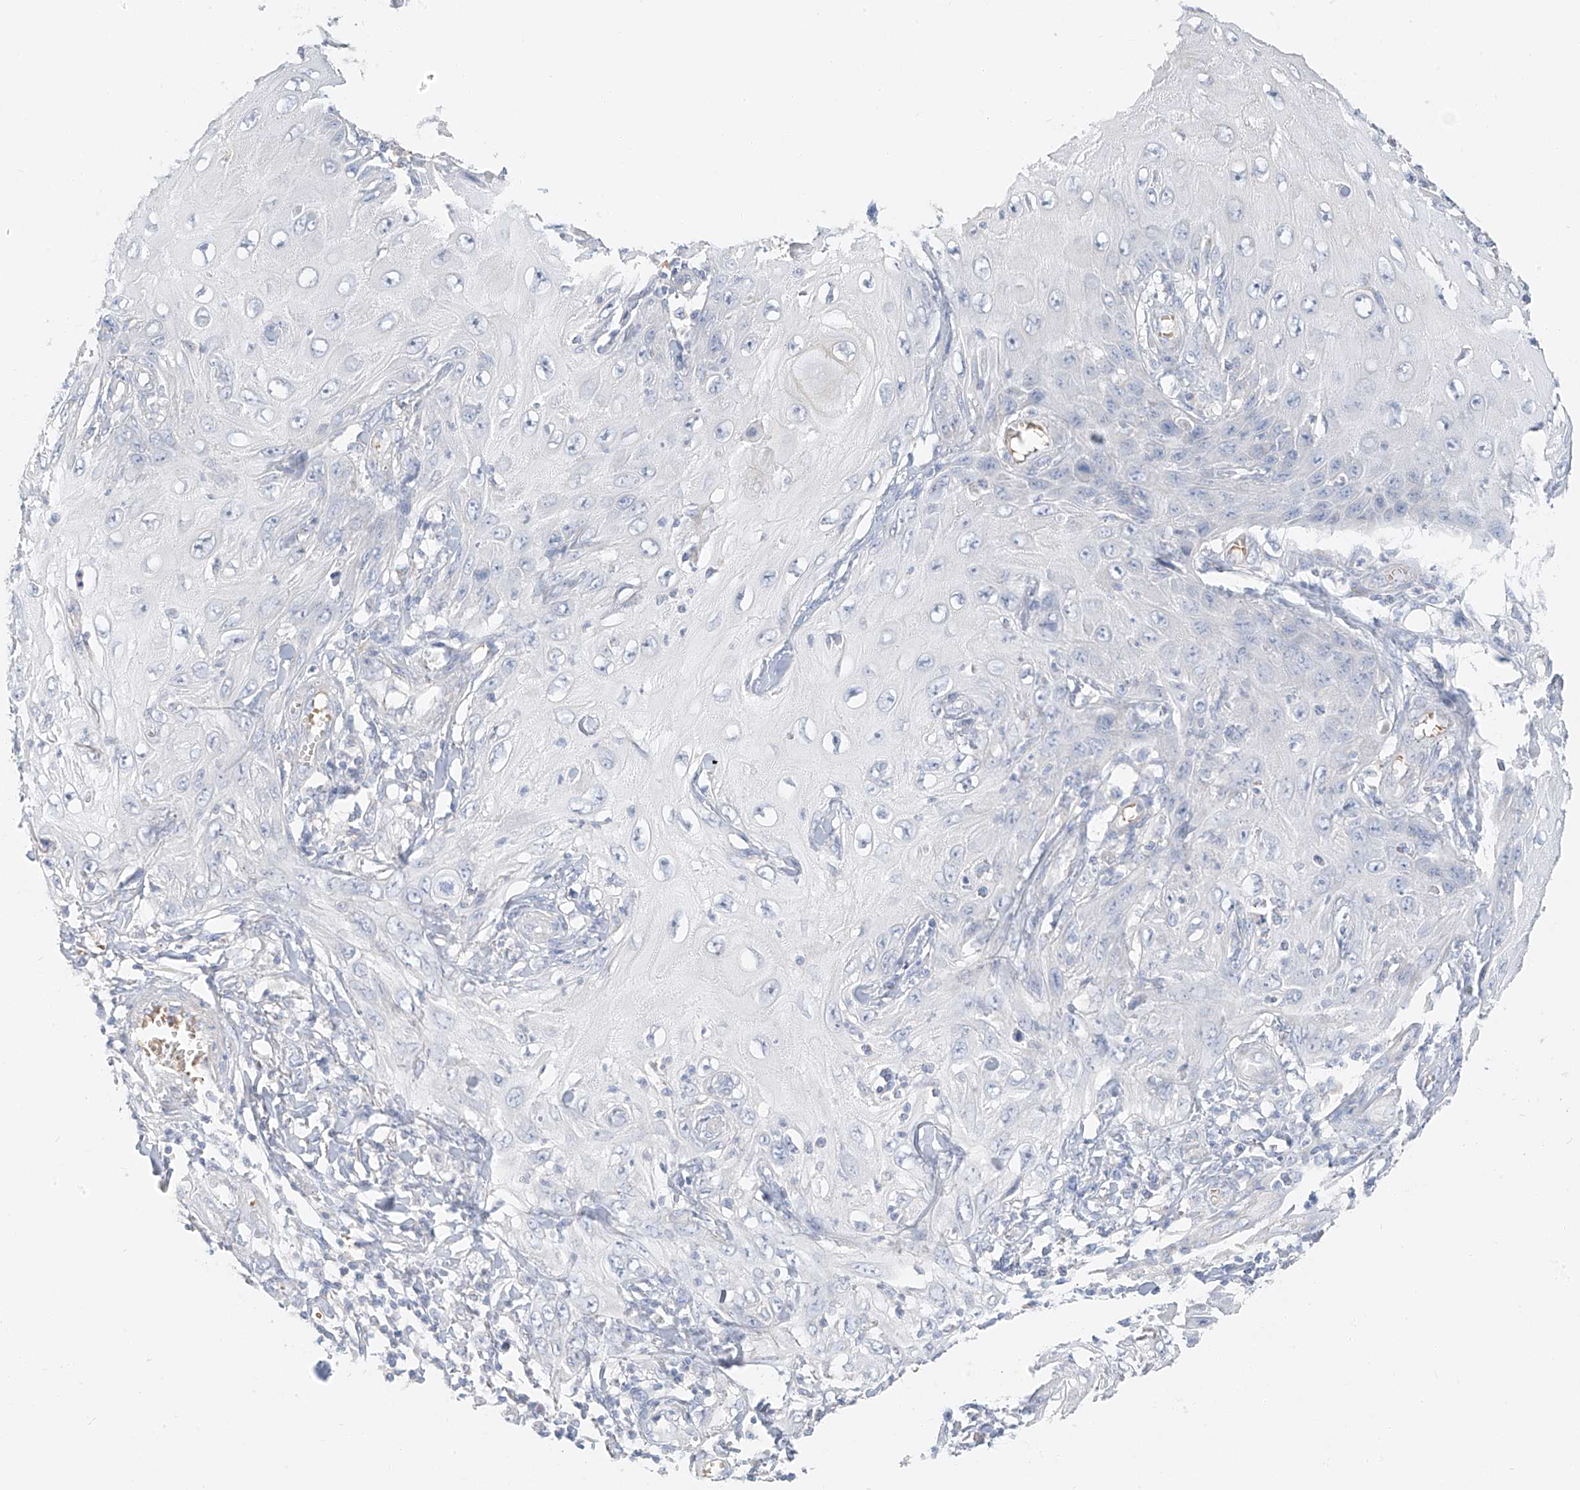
{"staining": {"intensity": "negative", "quantity": "none", "location": "none"}, "tissue": "skin cancer", "cell_type": "Tumor cells", "image_type": "cancer", "snomed": [{"axis": "morphology", "description": "Squamous cell carcinoma, NOS"}, {"axis": "topography", "description": "Skin"}], "caption": "DAB immunohistochemical staining of squamous cell carcinoma (skin) displays no significant expression in tumor cells.", "gene": "PGC", "patient": {"sex": "female", "age": 73}}